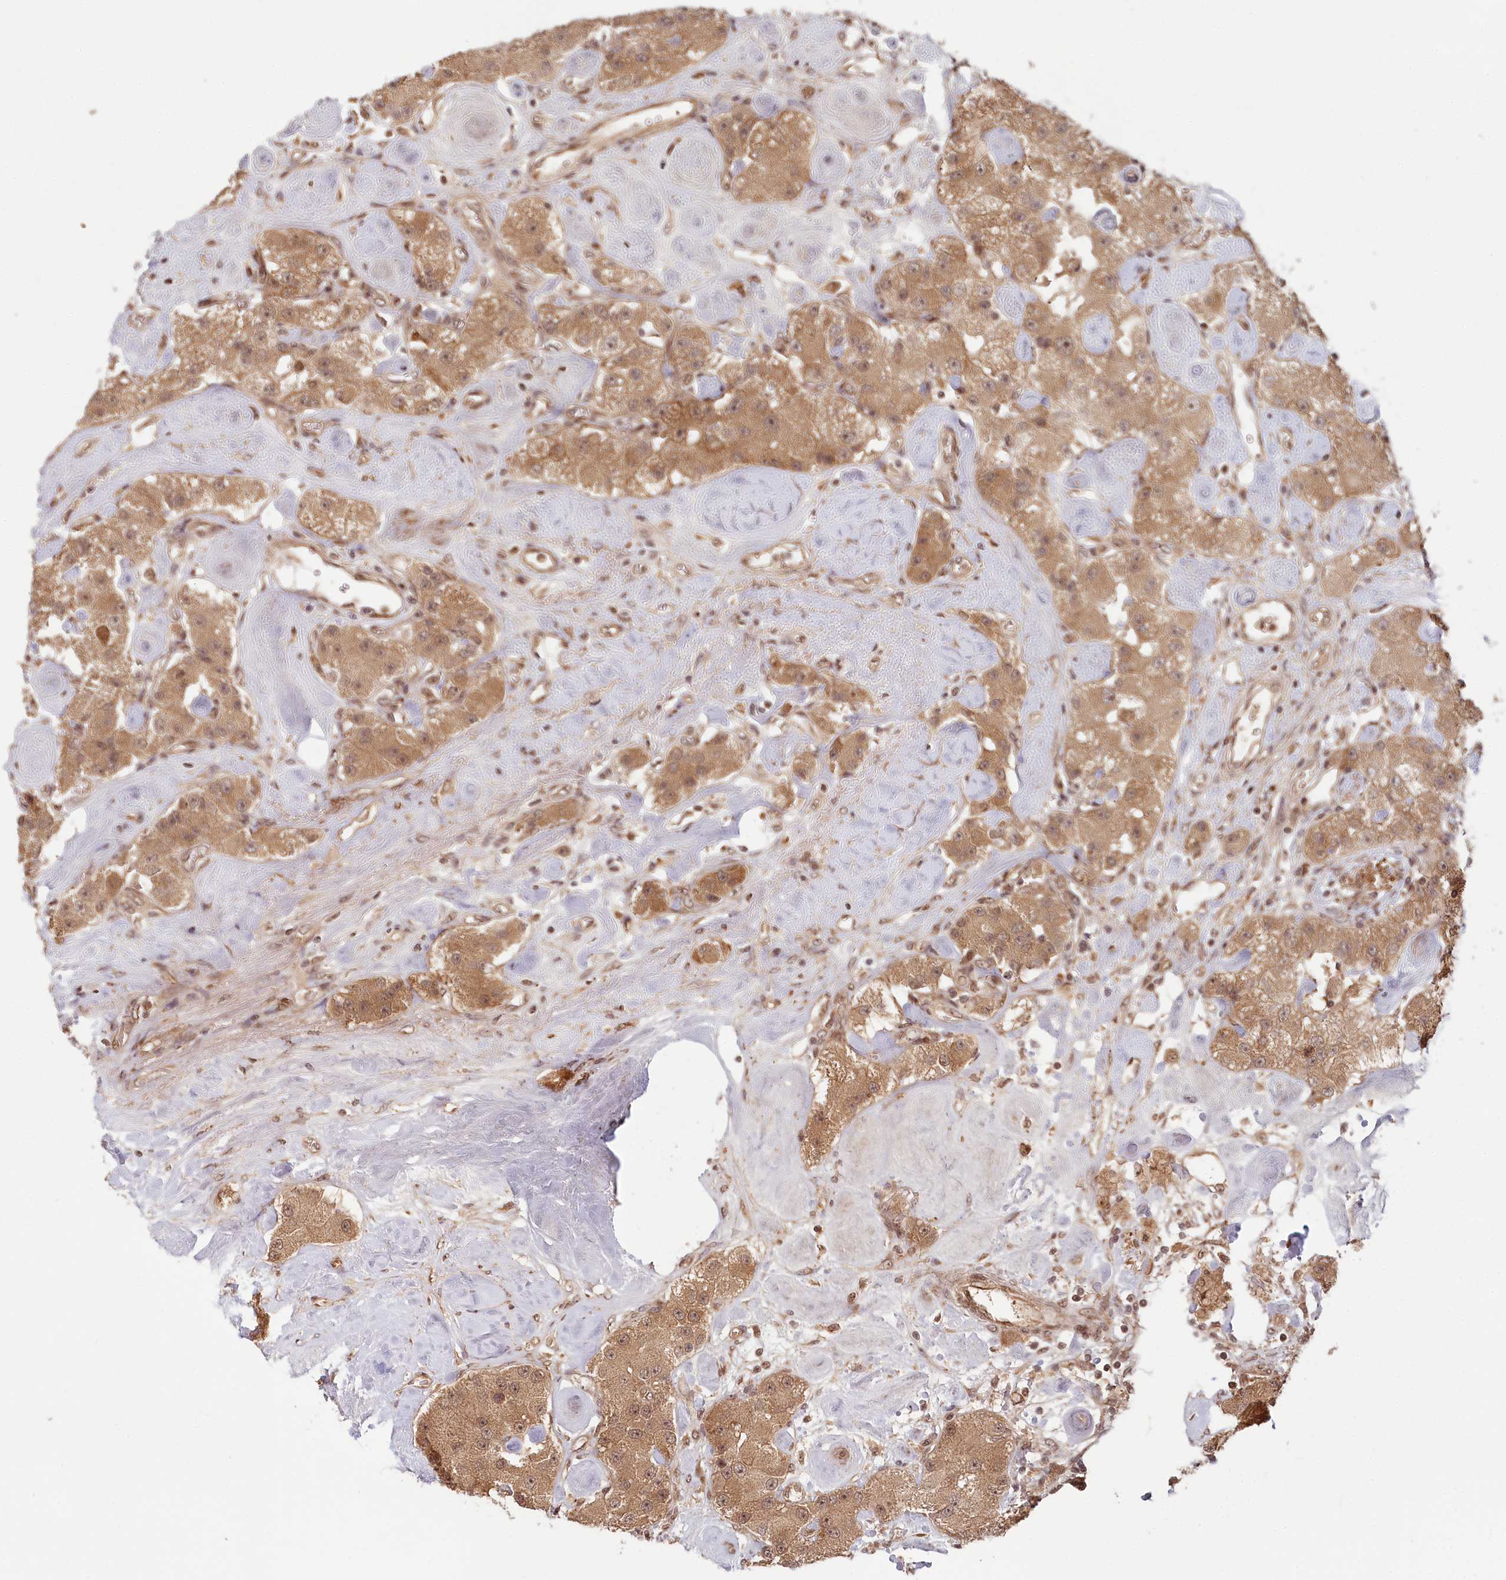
{"staining": {"intensity": "moderate", "quantity": ">75%", "location": "cytoplasmic/membranous,nuclear"}, "tissue": "carcinoid", "cell_type": "Tumor cells", "image_type": "cancer", "snomed": [{"axis": "morphology", "description": "Carcinoid, malignant, NOS"}, {"axis": "topography", "description": "Pancreas"}], "caption": "Immunohistochemical staining of human malignant carcinoid displays moderate cytoplasmic/membranous and nuclear protein expression in about >75% of tumor cells. The staining was performed using DAB (3,3'-diaminobenzidine) to visualize the protein expression in brown, while the nuclei were stained in blue with hematoxylin (Magnification: 20x).", "gene": "WAPL", "patient": {"sex": "male", "age": 41}}